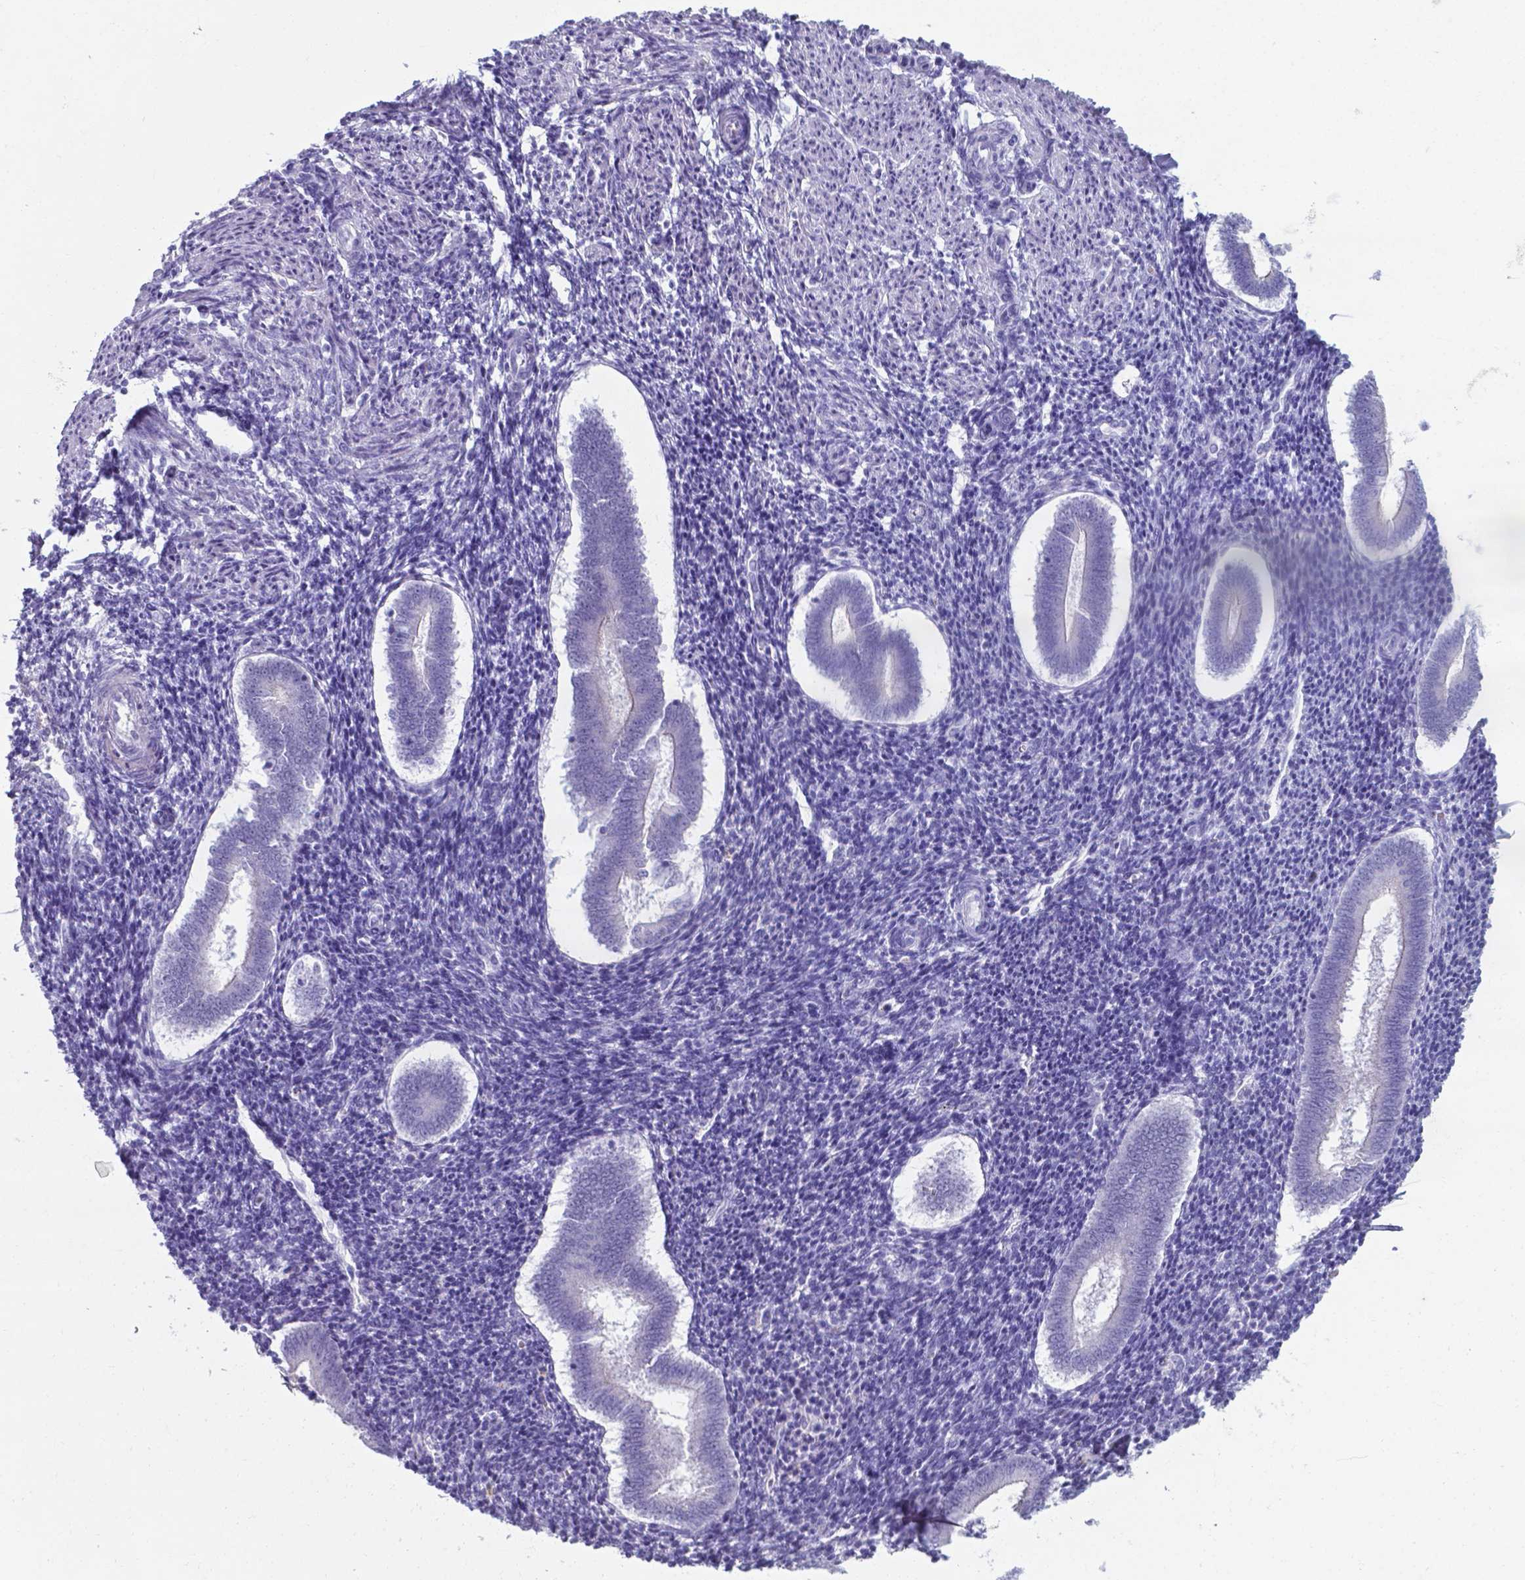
{"staining": {"intensity": "negative", "quantity": "none", "location": "none"}, "tissue": "endometrium", "cell_type": "Cells in endometrial stroma", "image_type": "normal", "snomed": [{"axis": "morphology", "description": "Normal tissue, NOS"}, {"axis": "topography", "description": "Endometrium"}], "caption": "Human endometrium stained for a protein using immunohistochemistry (IHC) shows no positivity in cells in endometrial stroma.", "gene": "AP5B1", "patient": {"sex": "female", "age": 25}}